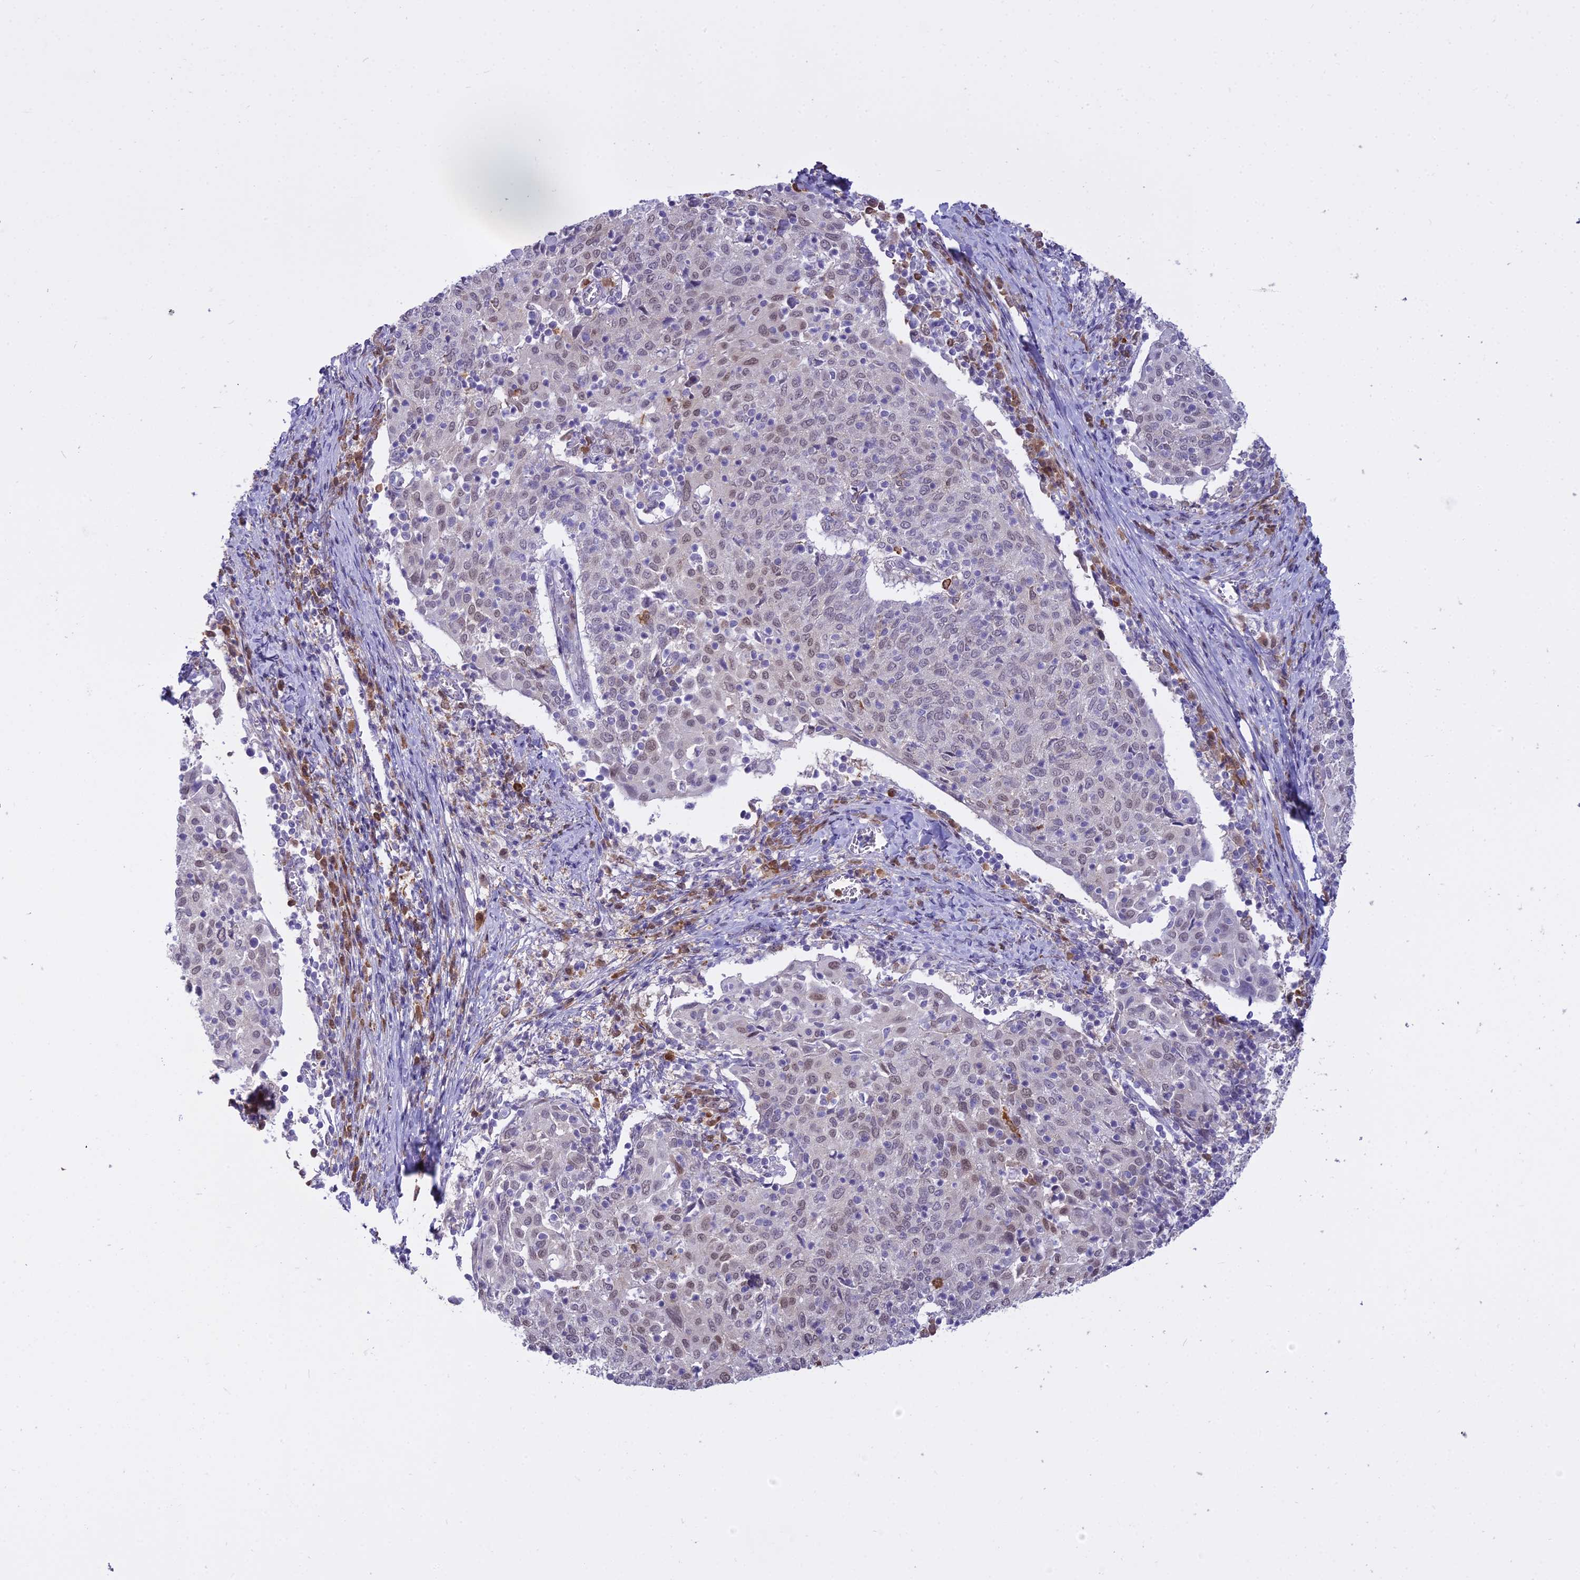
{"staining": {"intensity": "moderate", "quantity": "25%-75%", "location": "nuclear"}, "tissue": "cervical cancer", "cell_type": "Tumor cells", "image_type": "cancer", "snomed": [{"axis": "morphology", "description": "Squamous cell carcinoma, NOS"}, {"axis": "topography", "description": "Cervix"}], "caption": "Immunohistochemical staining of cervical cancer exhibits medium levels of moderate nuclear protein staining in about 25%-75% of tumor cells.", "gene": "BLNK", "patient": {"sex": "female", "age": 52}}